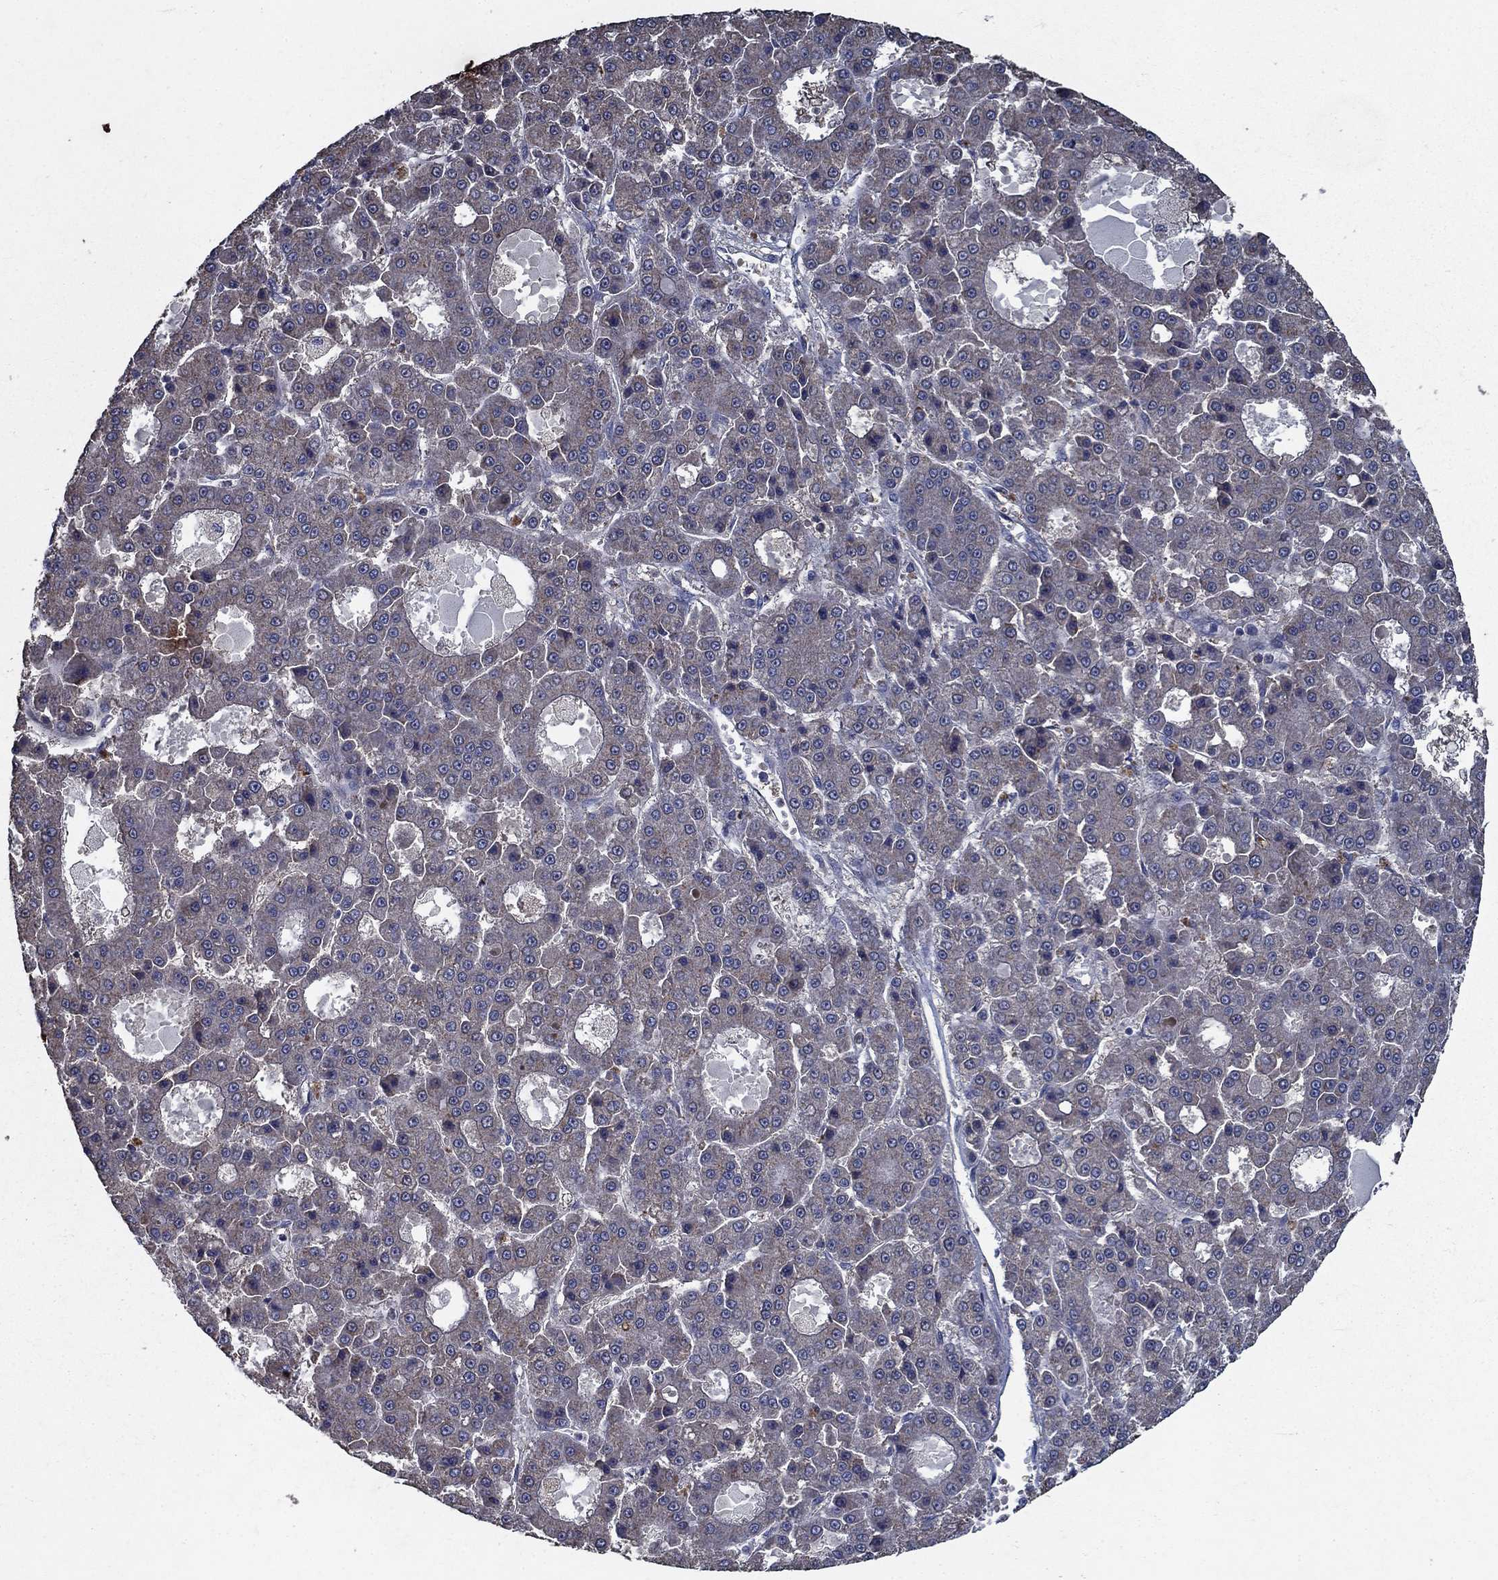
{"staining": {"intensity": "strong", "quantity": "<25%", "location": "cytoplasmic/membranous"}, "tissue": "liver cancer", "cell_type": "Tumor cells", "image_type": "cancer", "snomed": [{"axis": "morphology", "description": "Carcinoma, Hepatocellular, NOS"}, {"axis": "topography", "description": "Liver"}], "caption": "Immunohistochemistry of liver hepatocellular carcinoma demonstrates medium levels of strong cytoplasmic/membranous staining in approximately <25% of tumor cells. The staining was performed using DAB to visualize the protein expression in brown, while the nuclei were stained in blue with hematoxylin (Magnification: 20x).", "gene": "SLC44A1", "patient": {"sex": "male", "age": 70}}